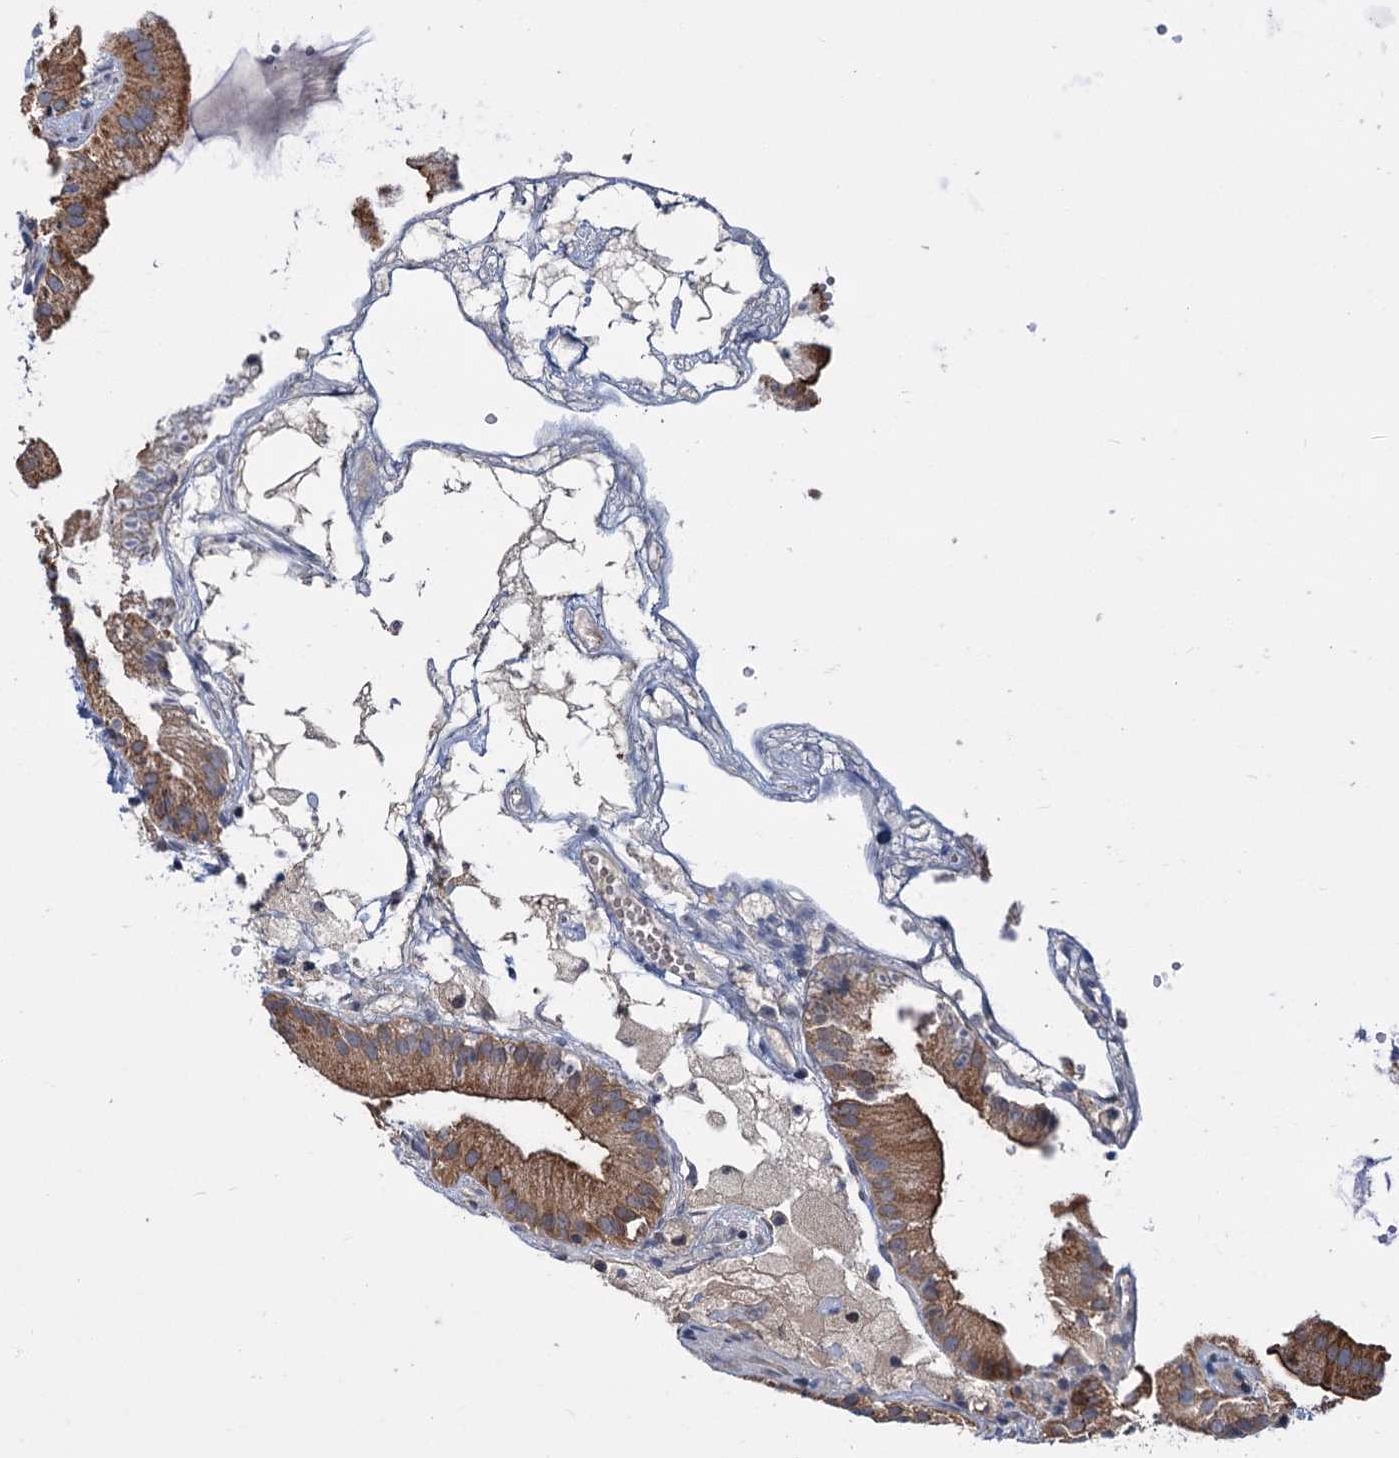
{"staining": {"intensity": "moderate", "quantity": ">75%", "location": "cytoplasmic/membranous"}, "tissue": "gallbladder", "cell_type": "Glandular cells", "image_type": "normal", "snomed": [{"axis": "morphology", "description": "Normal tissue, NOS"}, {"axis": "topography", "description": "Gallbladder"}], "caption": "An image showing moderate cytoplasmic/membranous staining in about >75% of glandular cells in normal gallbladder, as visualized by brown immunohistochemical staining.", "gene": "DYNC2H1", "patient": {"sex": "male", "age": 55}}